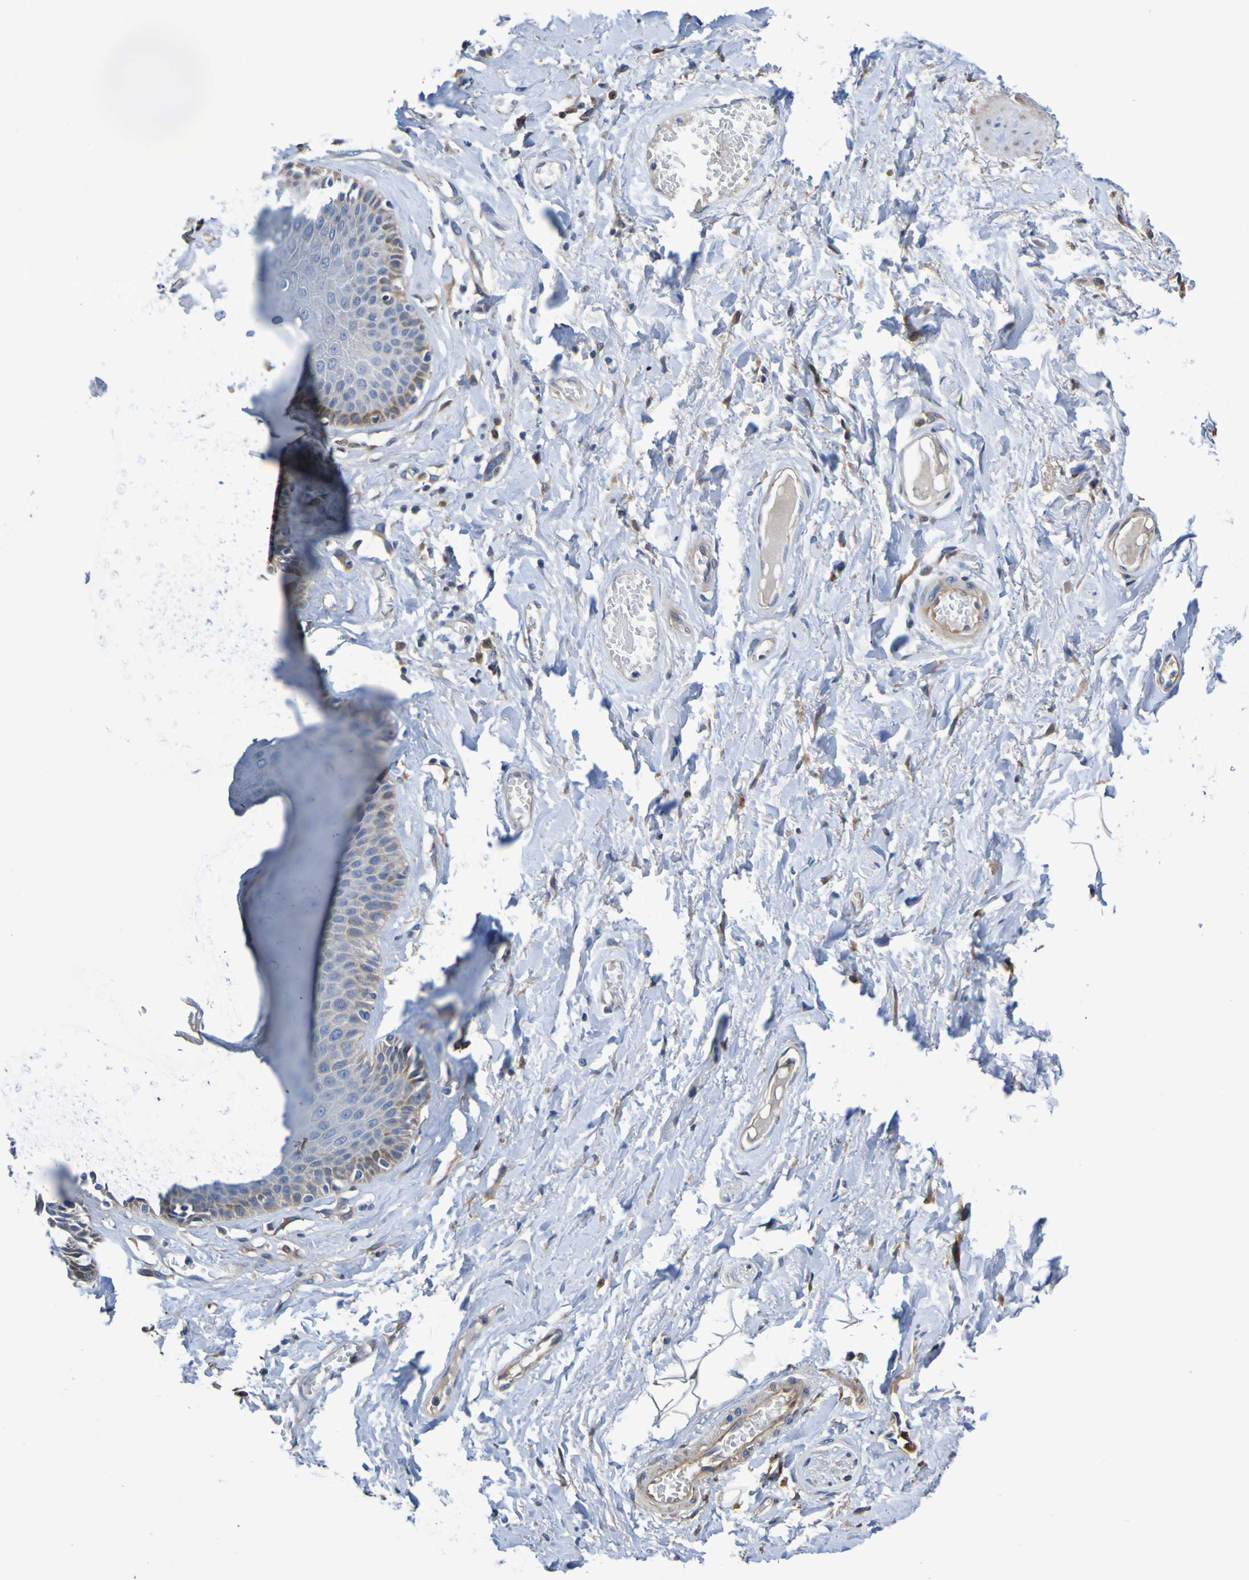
{"staining": {"intensity": "moderate", "quantity": "<25%", "location": "cytoplasmic/membranous"}, "tissue": "skin", "cell_type": "Epidermal cells", "image_type": "normal", "snomed": [{"axis": "morphology", "description": "Normal tissue, NOS"}, {"axis": "topography", "description": "Anal"}], "caption": "Protein expression by IHC reveals moderate cytoplasmic/membranous positivity in about <25% of epidermal cells in normal skin.", "gene": "METAP2", "patient": {"sex": "male", "age": 69}}